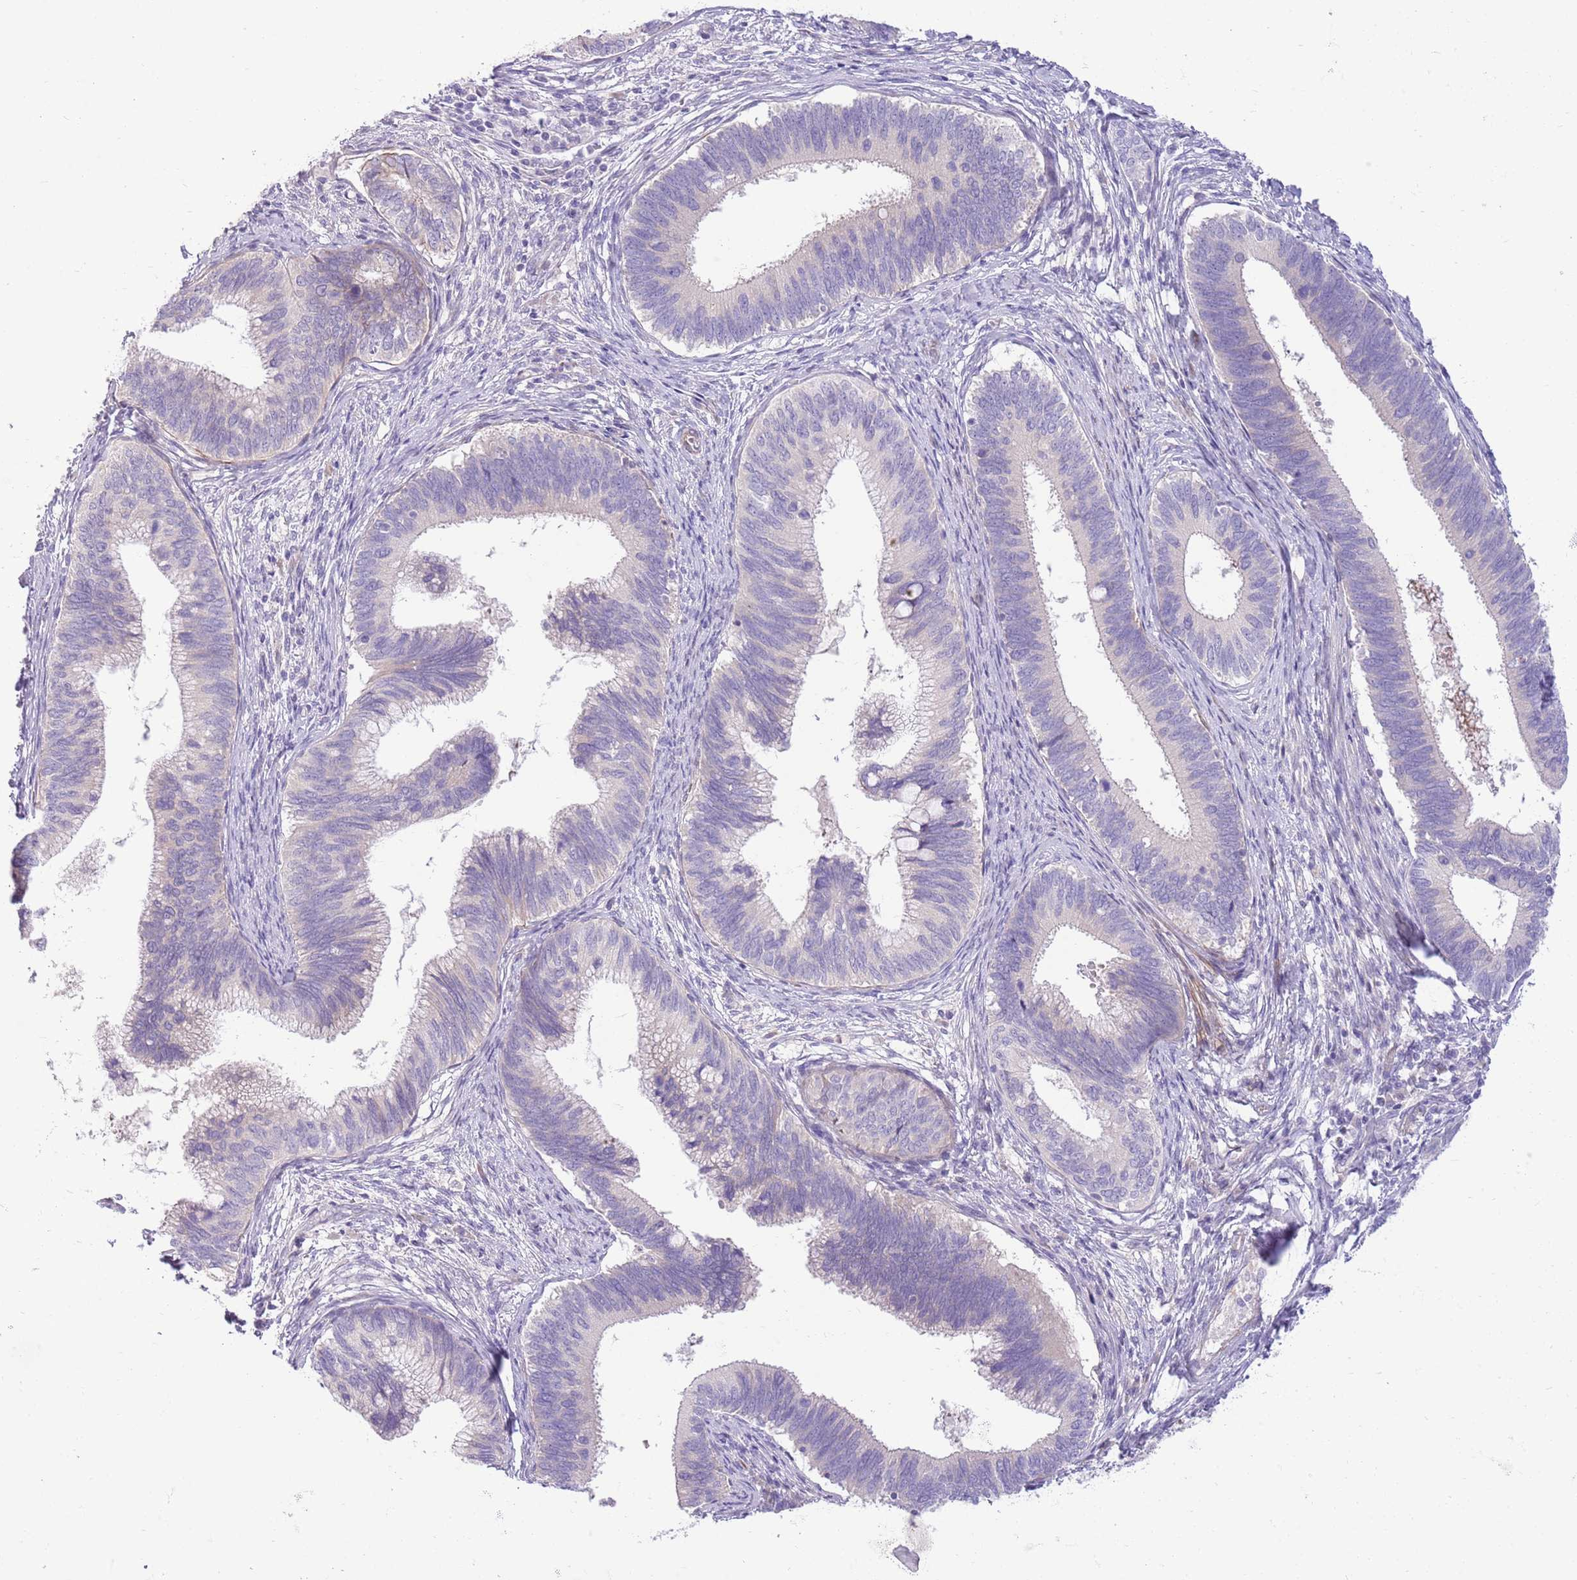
{"staining": {"intensity": "negative", "quantity": "none", "location": "none"}, "tissue": "cervical cancer", "cell_type": "Tumor cells", "image_type": "cancer", "snomed": [{"axis": "morphology", "description": "Adenocarcinoma, NOS"}, {"axis": "topography", "description": "Cervix"}], "caption": "Immunohistochemical staining of cervical cancer demonstrates no significant positivity in tumor cells.", "gene": "ZC4H2", "patient": {"sex": "female", "age": 42}}